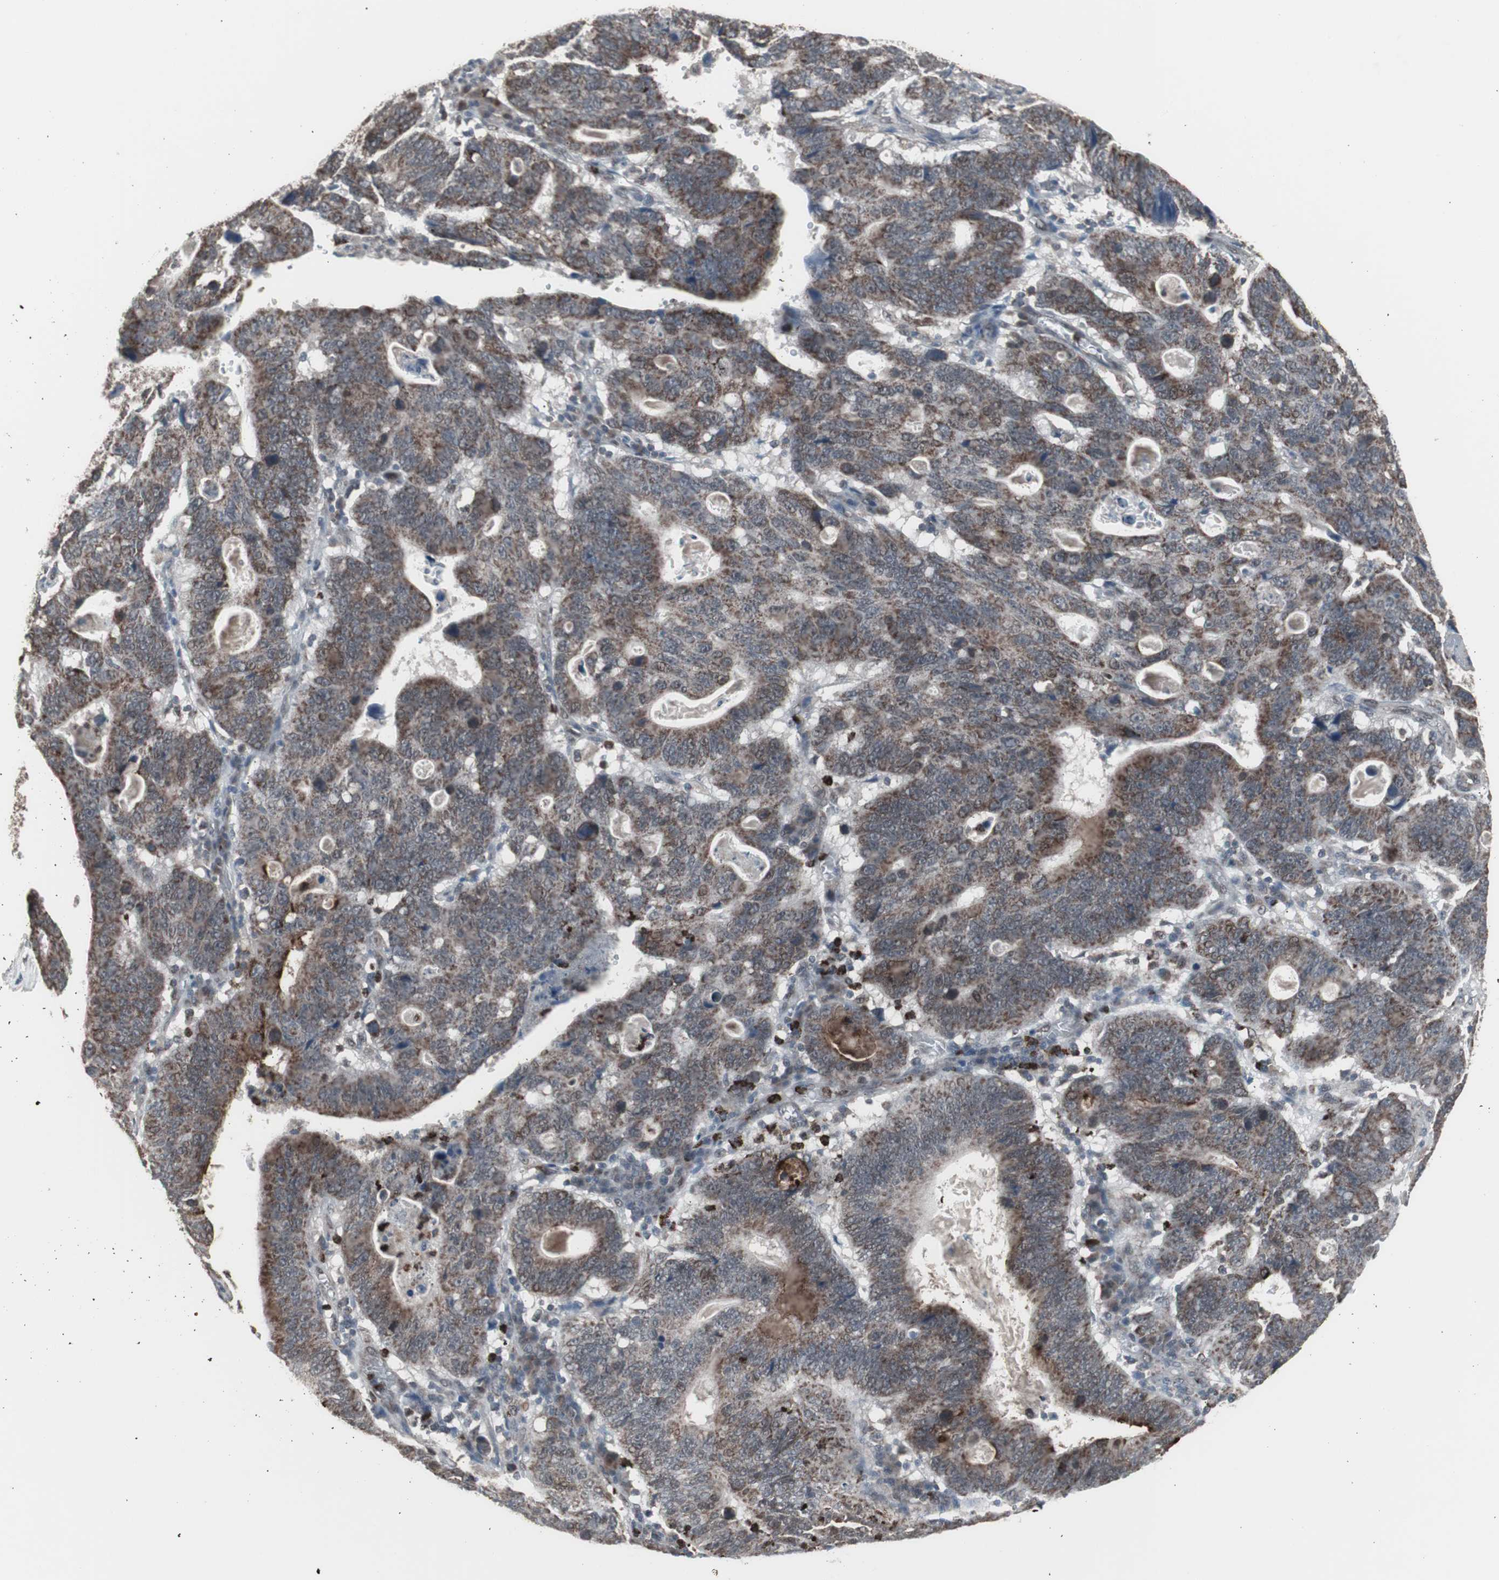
{"staining": {"intensity": "moderate", "quantity": "25%-75%", "location": "cytoplasmic/membranous"}, "tissue": "stomach cancer", "cell_type": "Tumor cells", "image_type": "cancer", "snomed": [{"axis": "morphology", "description": "Adenocarcinoma, NOS"}, {"axis": "topography", "description": "Stomach"}], "caption": "IHC of stomach adenocarcinoma shows medium levels of moderate cytoplasmic/membranous expression in about 25%-75% of tumor cells.", "gene": "RXRA", "patient": {"sex": "male", "age": 59}}